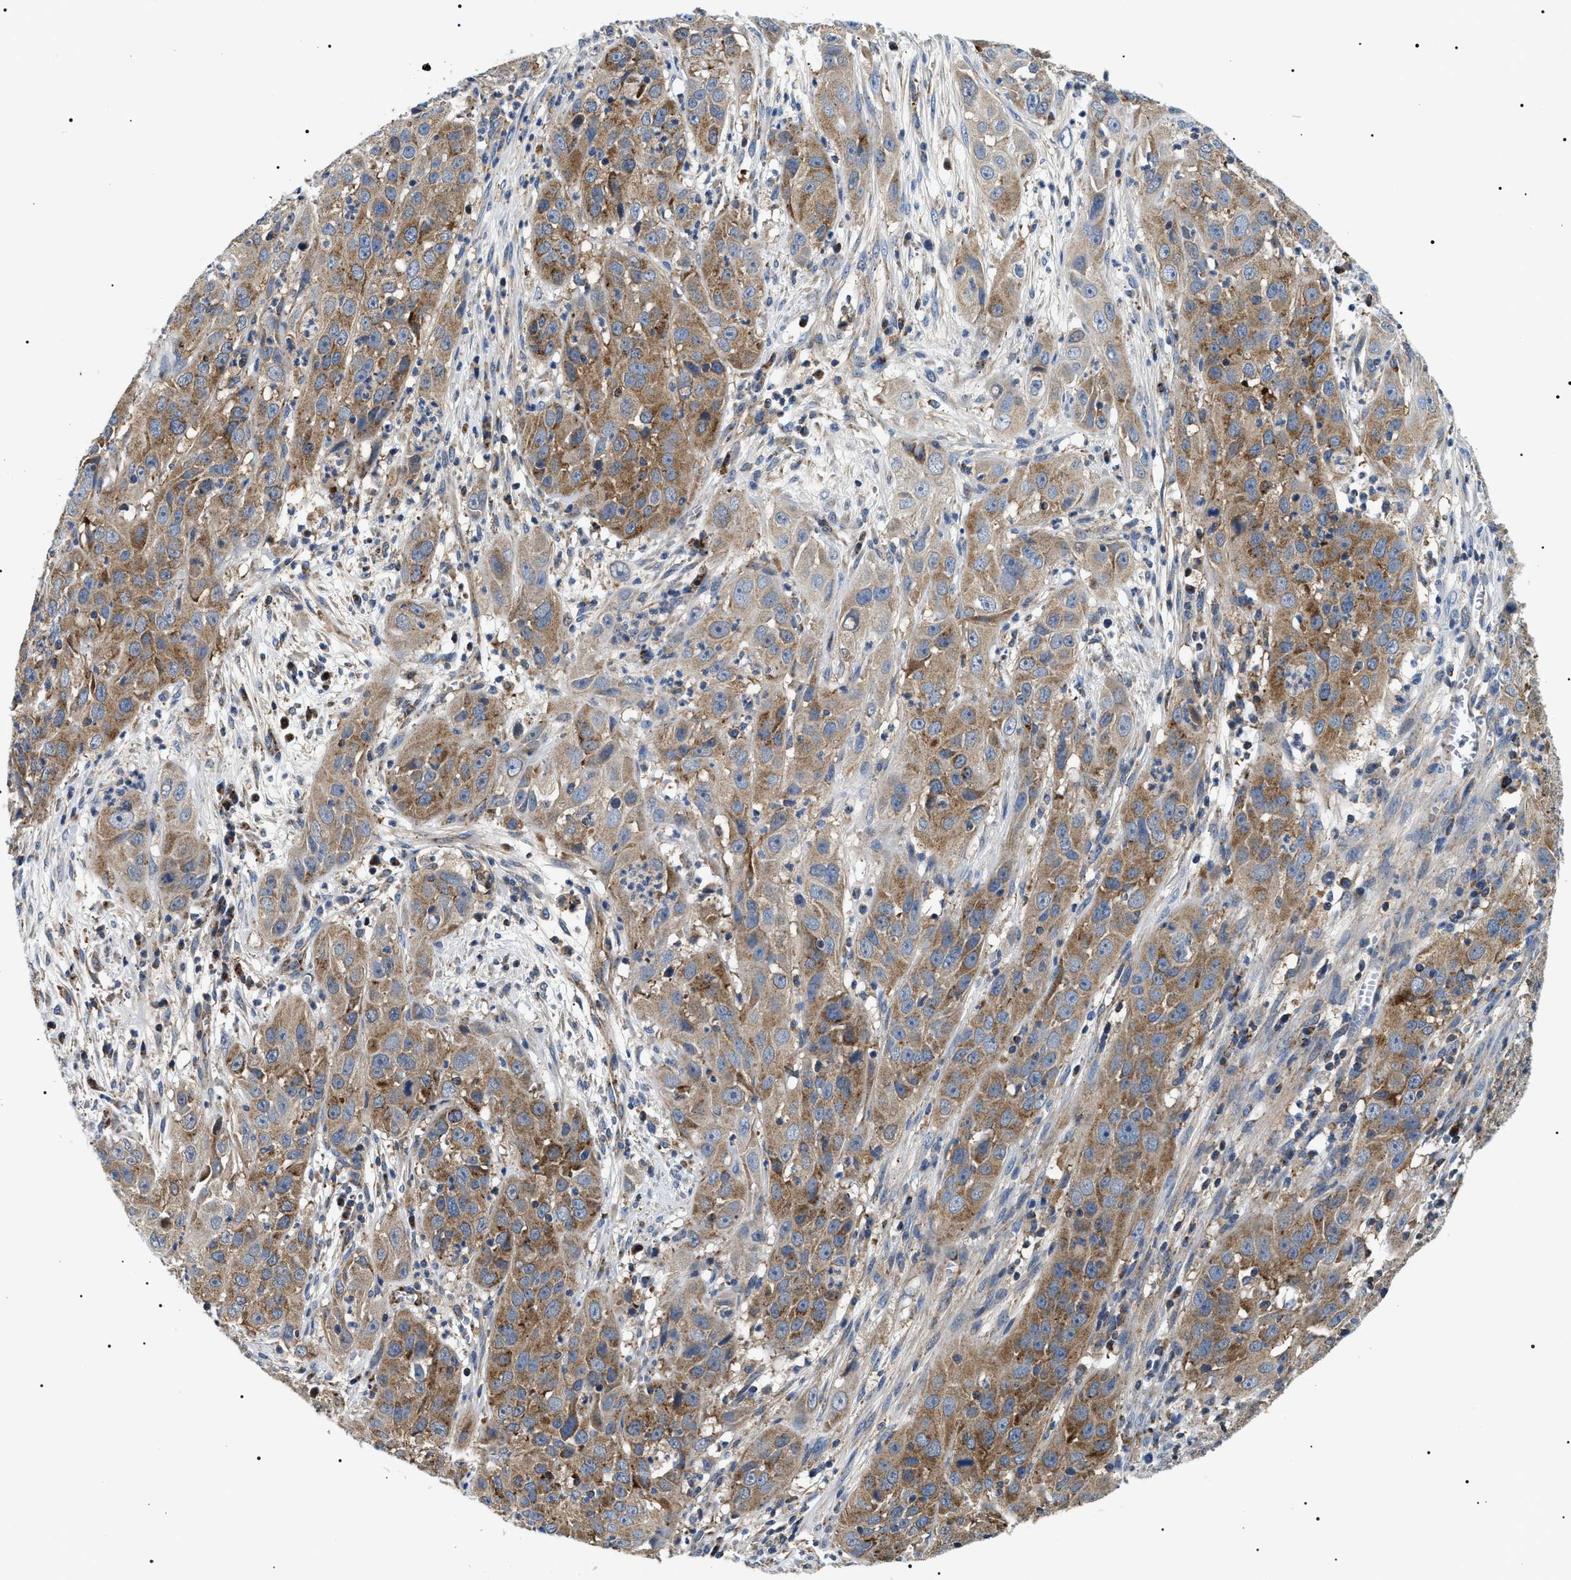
{"staining": {"intensity": "moderate", "quantity": ">75%", "location": "cytoplasmic/membranous"}, "tissue": "cervical cancer", "cell_type": "Tumor cells", "image_type": "cancer", "snomed": [{"axis": "morphology", "description": "Squamous cell carcinoma, NOS"}, {"axis": "topography", "description": "Cervix"}], "caption": "A brown stain labels moderate cytoplasmic/membranous expression of a protein in human cervical squamous cell carcinoma tumor cells.", "gene": "OXSM", "patient": {"sex": "female", "age": 32}}